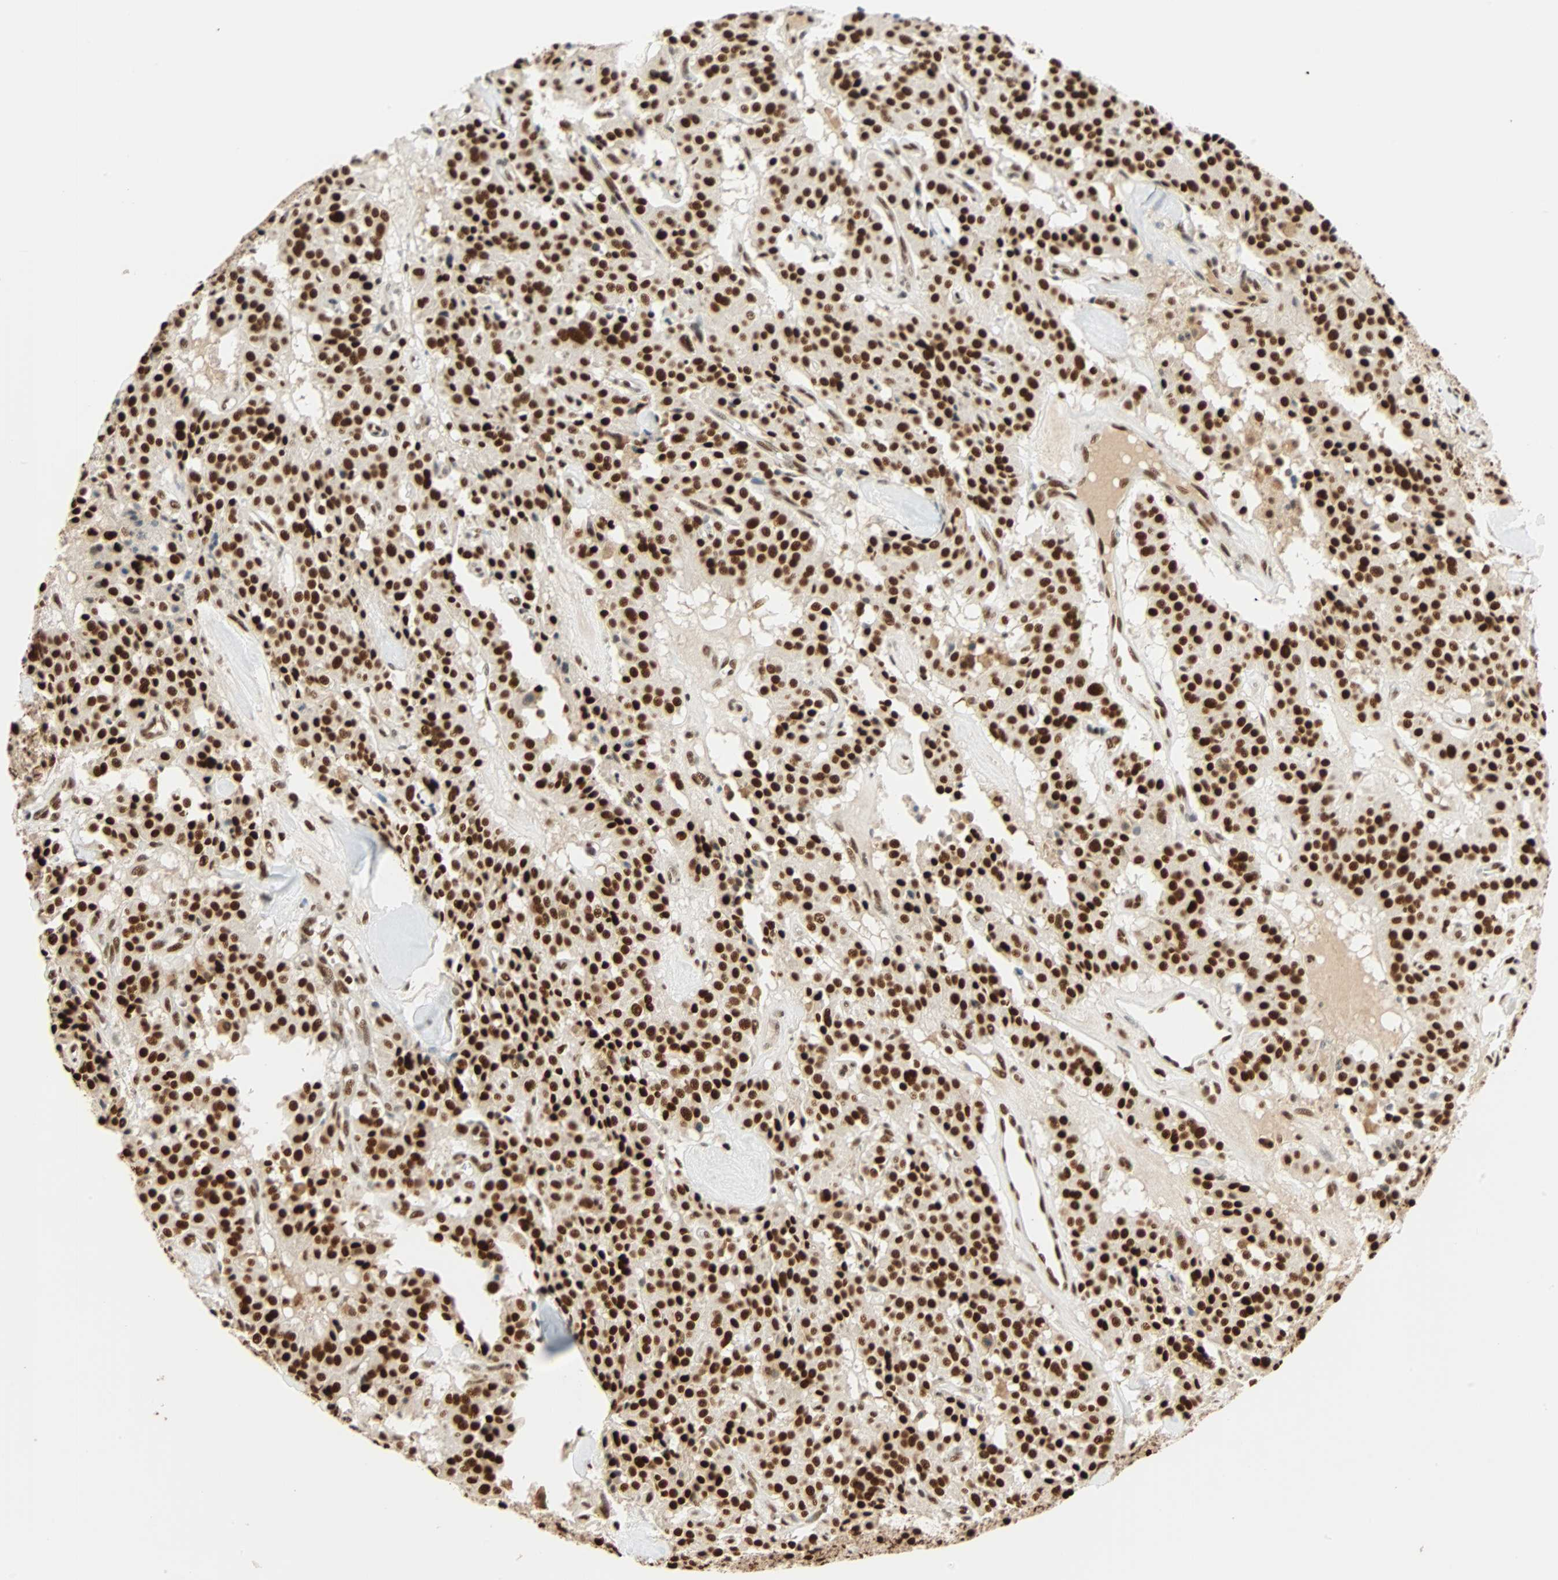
{"staining": {"intensity": "strong", "quantity": ">75%", "location": "nuclear"}, "tissue": "carcinoid", "cell_type": "Tumor cells", "image_type": "cancer", "snomed": [{"axis": "morphology", "description": "Carcinoid, malignant, NOS"}, {"axis": "topography", "description": "Lung"}], "caption": "Tumor cells show high levels of strong nuclear staining in approximately >75% of cells in carcinoid. (brown staining indicates protein expression, while blue staining denotes nuclei).", "gene": "CDK12", "patient": {"sex": "male", "age": 30}}